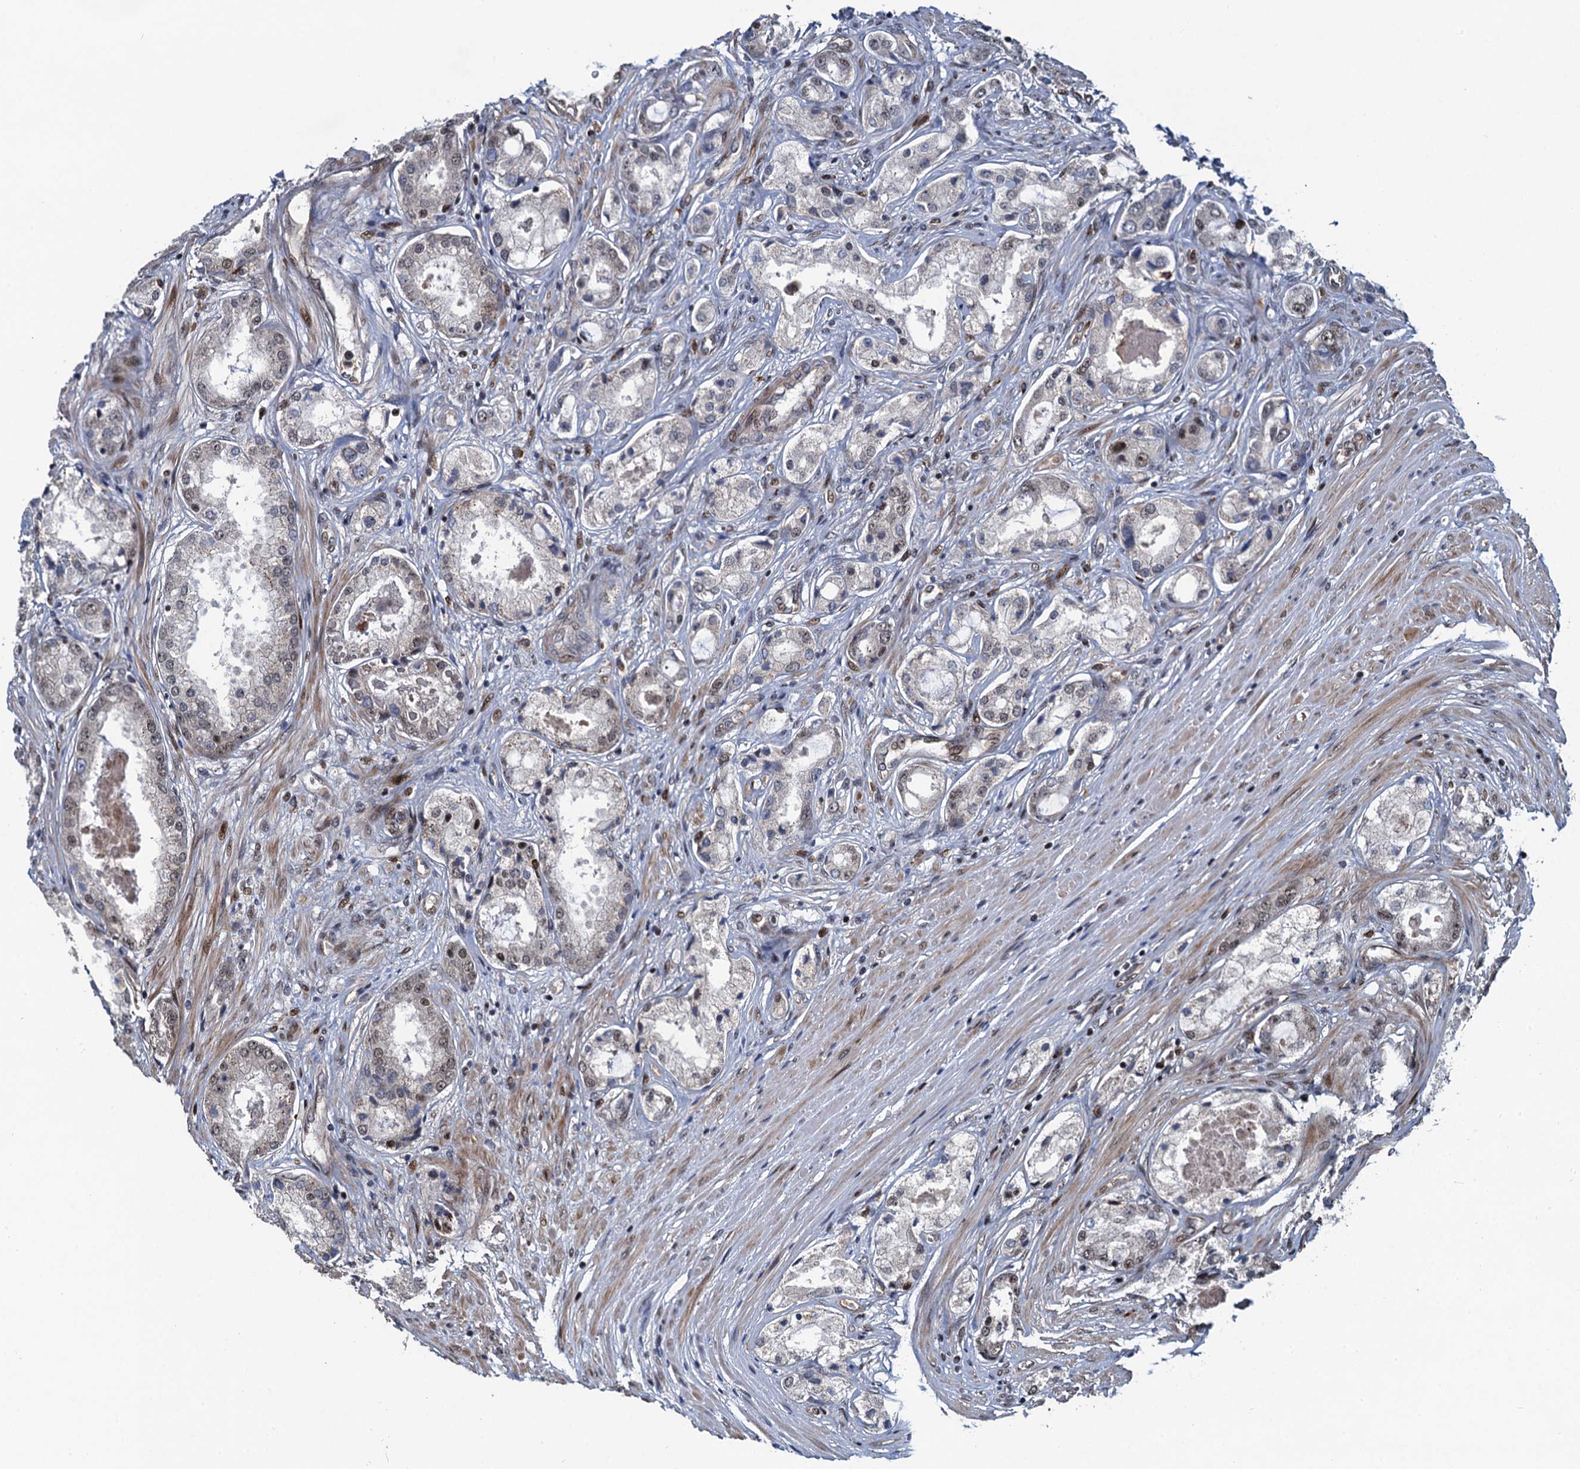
{"staining": {"intensity": "weak", "quantity": "<25%", "location": "nuclear"}, "tissue": "prostate cancer", "cell_type": "Tumor cells", "image_type": "cancer", "snomed": [{"axis": "morphology", "description": "Adenocarcinoma, Low grade"}, {"axis": "topography", "description": "Prostate"}], "caption": "Immunohistochemistry (IHC) of human prostate cancer (adenocarcinoma (low-grade)) exhibits no expression in tumor cells. The staining is performed using DAB brown chromogen with nuclei counter-stained in using hematoxylin.", "gene": "ATOSA", "patient": {"sex": "male", "age": 68}}